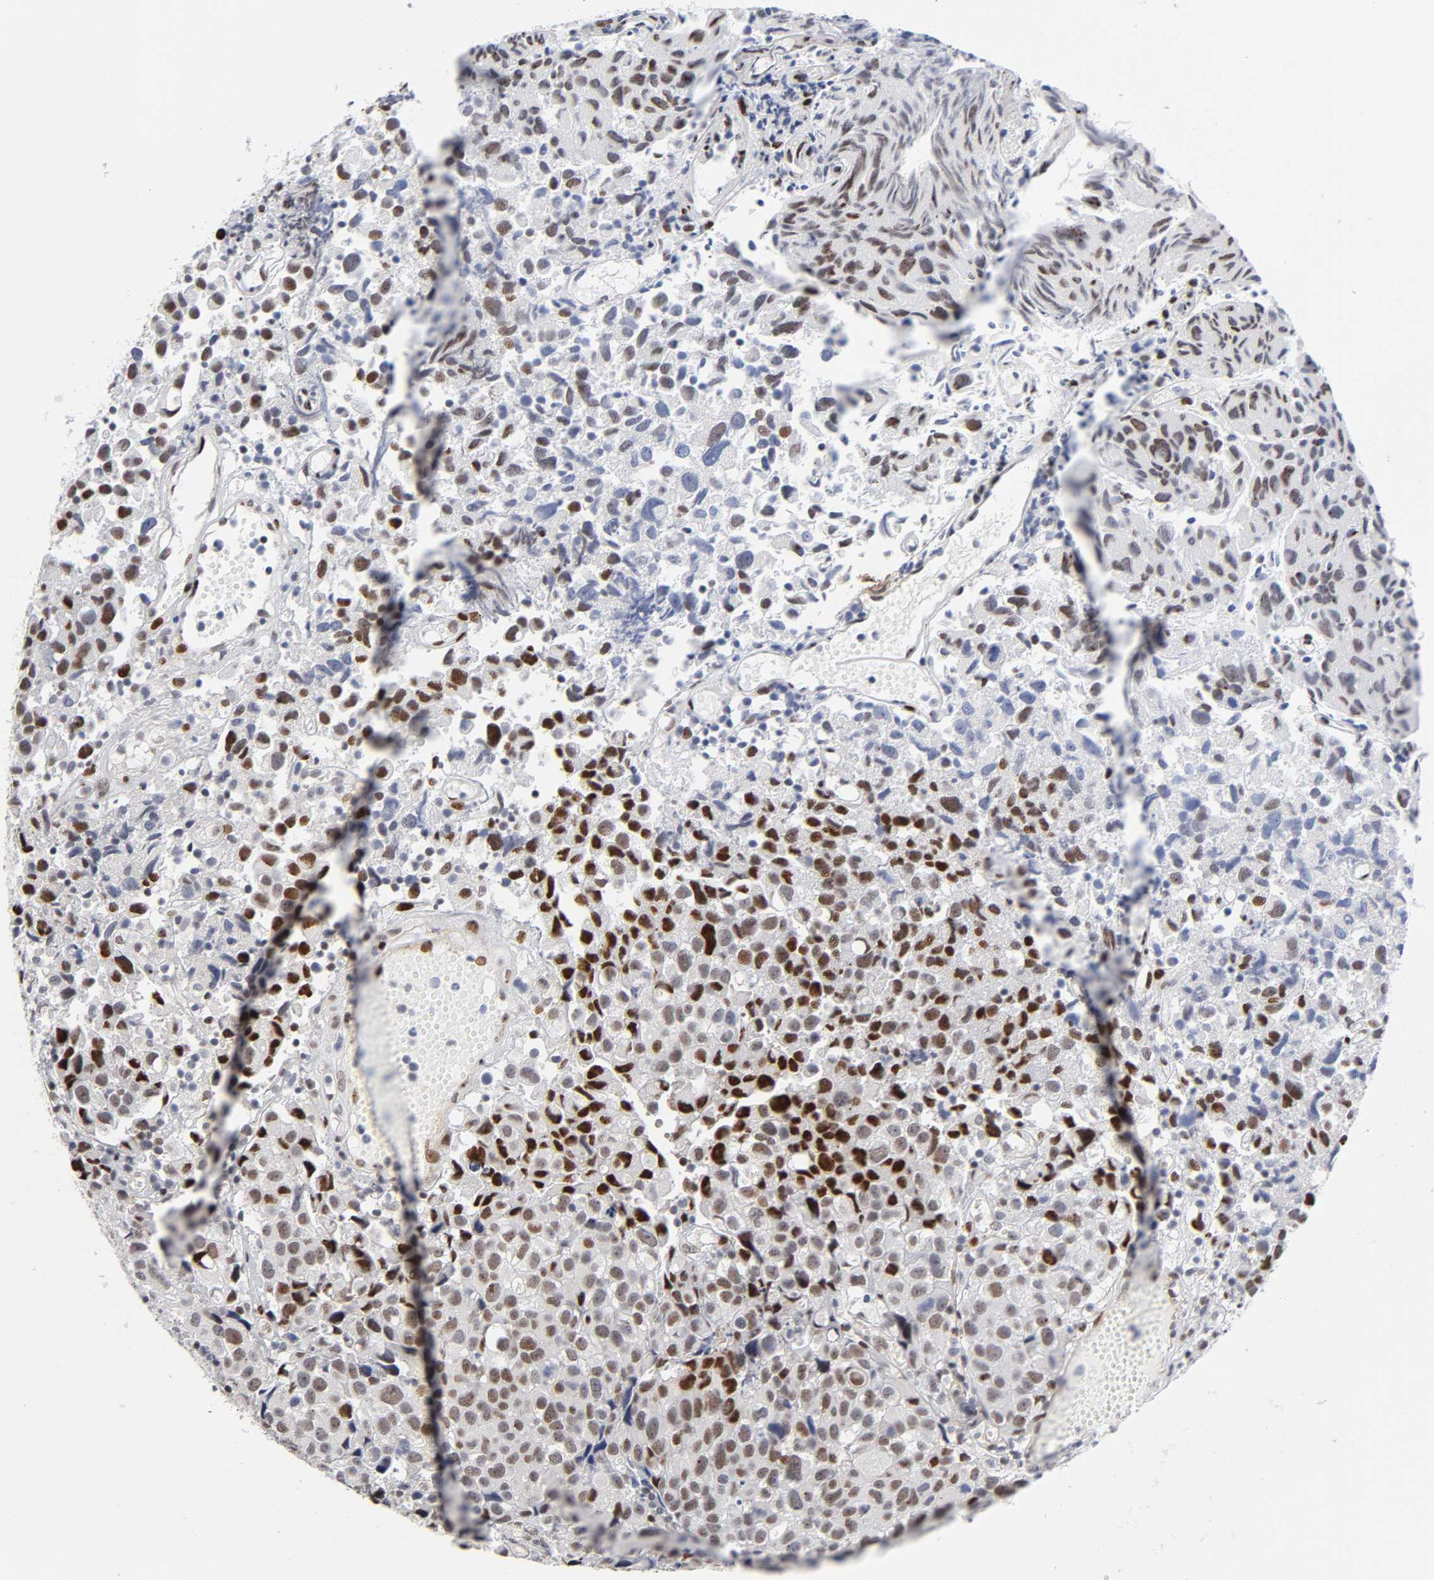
{"staining": {"intensity": "strong", "quantity": "25%-75%", "location": "nuclear"}, "tissue": "urothelial cancer", "cell_type": "Tumor cells", "image_type": "cancer", "snomed": [{"axis": "morphology", "description": "Urothelial carcinoma, High grade"}, {"axis": "topography", "description": "Urinary bladder"}], "caption": "There is high levels of strong nuclear expression in tumor cells of urothelial carcinoma (high-grade), as demonstrated by immunohistochemical staining (brown color).", "gene": "STK38", "patient": {"sex": "female", "age": 75}}